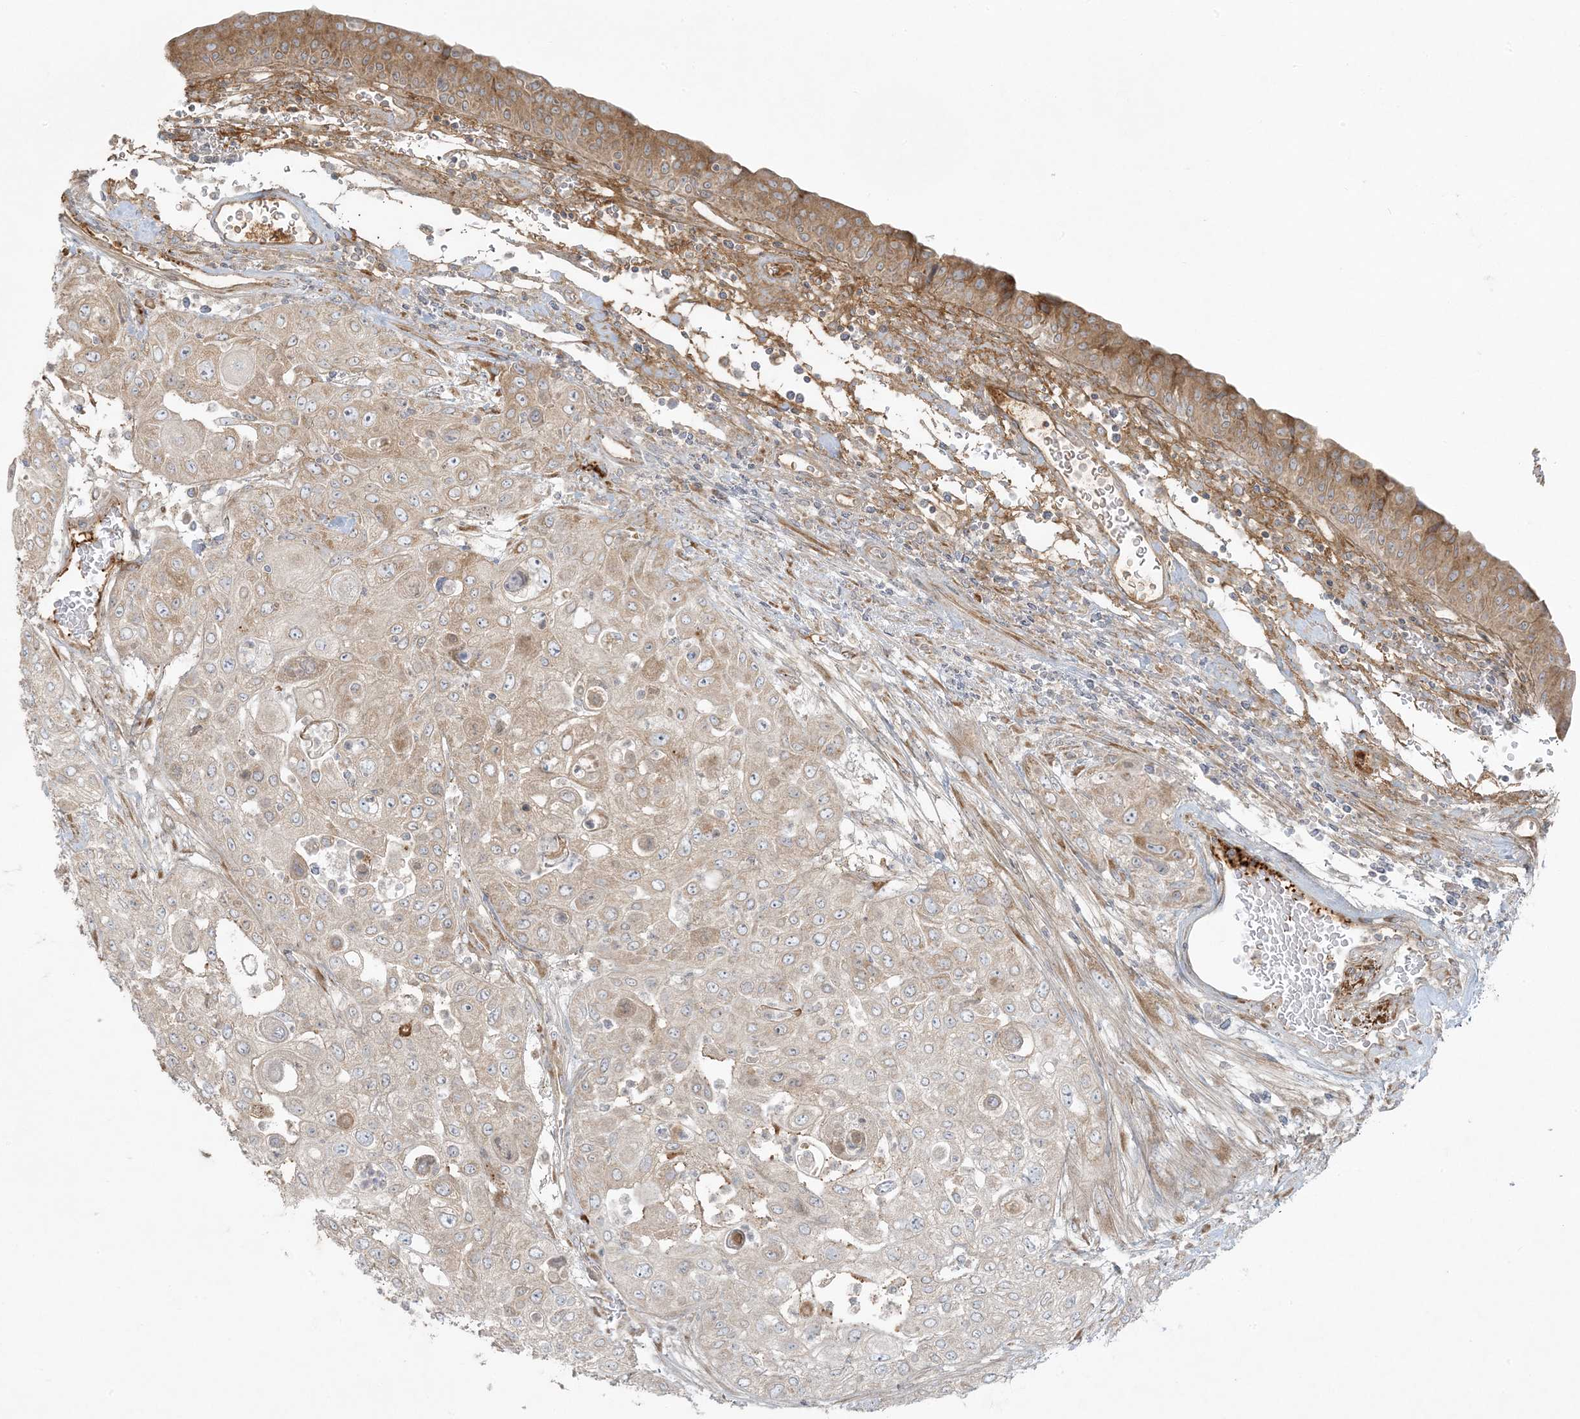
{"staining": {"intensity": "weak", "quantity": "25%-75%", "location": "cytoplasmic/membranous"}, "tissue": "urothelial cancer", "cell_type": "Tumor cells", "image_type": "cancer", "snomed": [{"axis": "morphology", "description": "Urothelial carcinoma, High grade"}, {"axis": "topography", "description": "Urinary bladder"}], "caption": "Human urothelial cancer stained with a brown dye shows weak cytoplasmic/membranous positive positivity in approximately 25%-75% of tumor cells.", "gene": "ZNF263", "patient": {"sex": "female", "age": 79}}